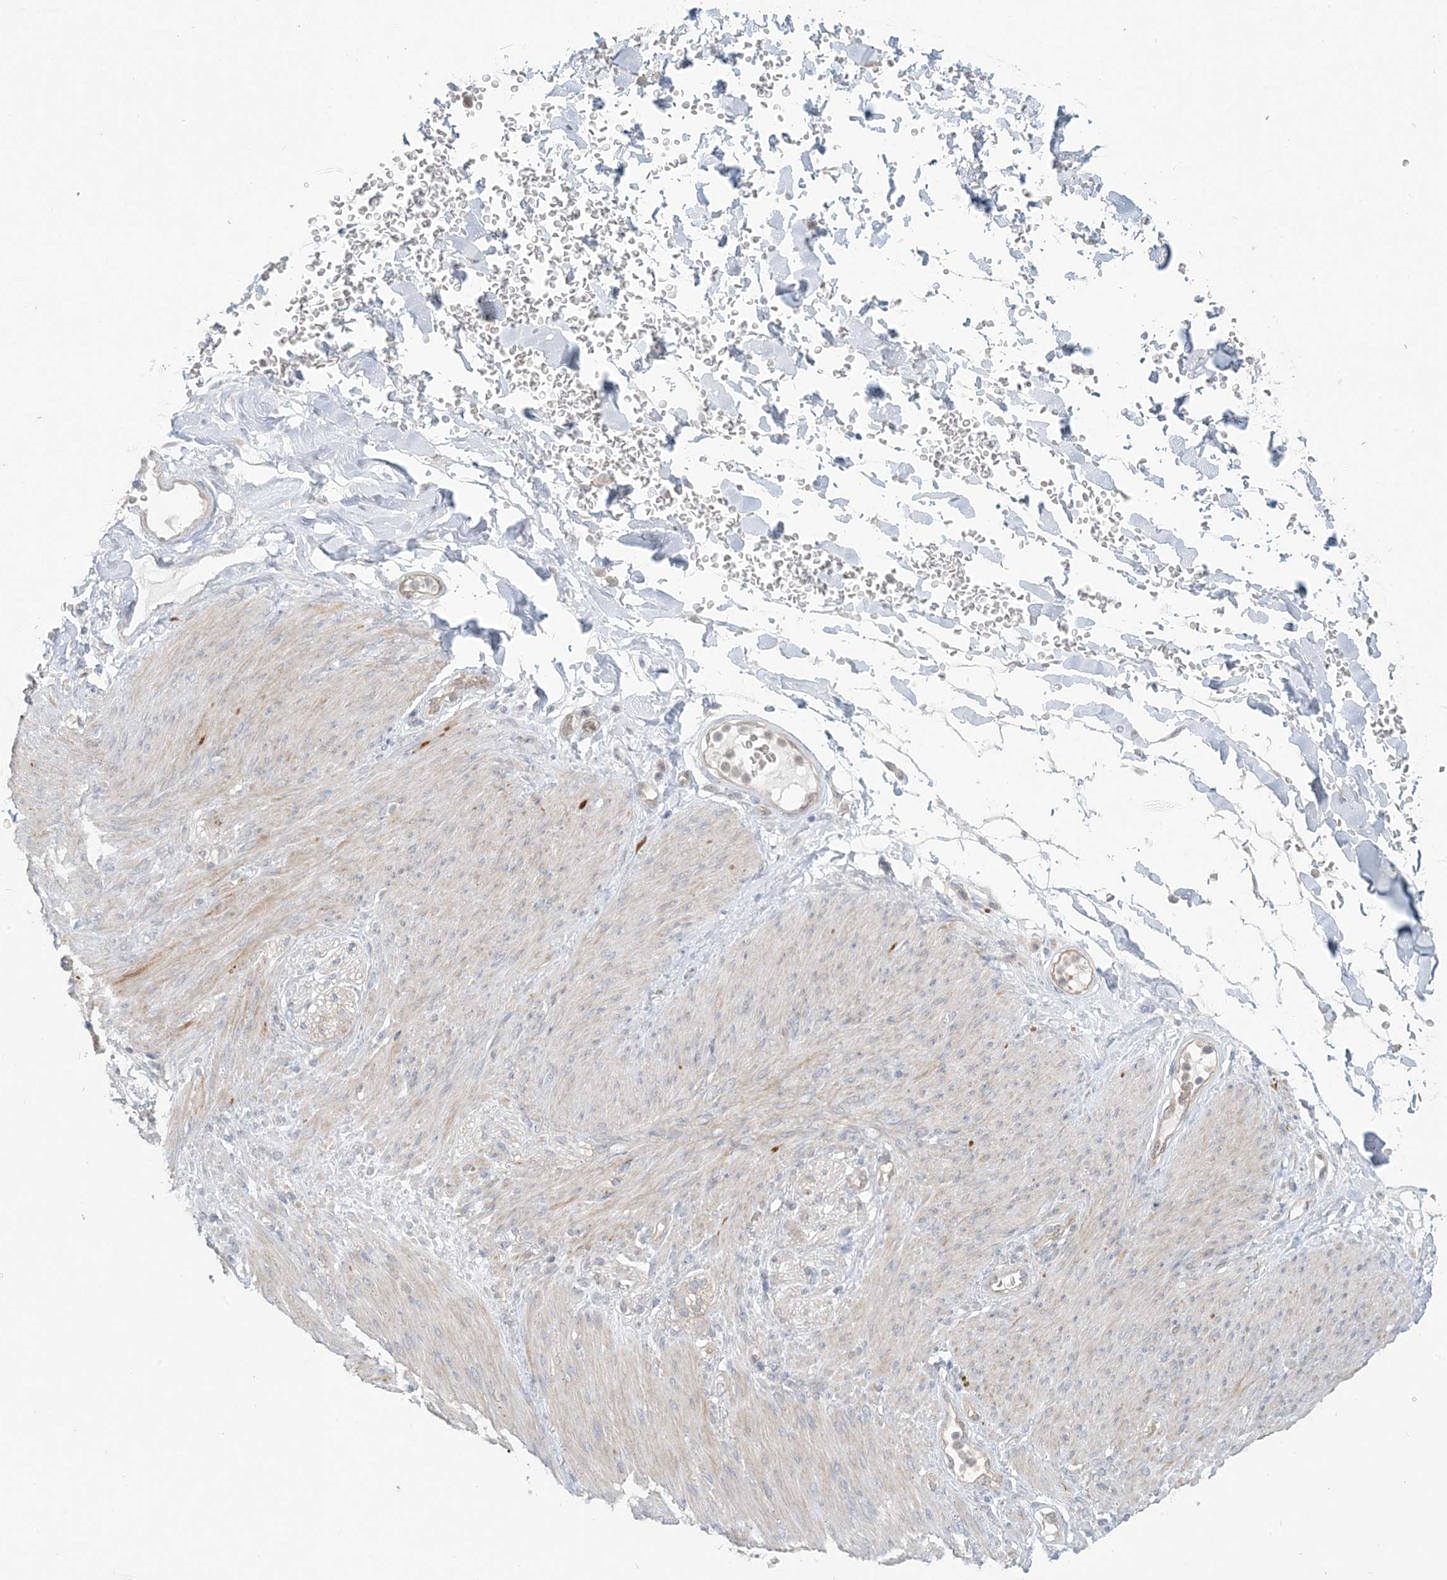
{"staining": {"intensity": "negative", "quantity": "none", "location": "none"}, "tissue": "adipose tissue", "cell_type": "Adipocytes", "image_type": "normal", "snomed": [{"axis": "morphology", "description": "Normal tissue, NOS"}, {"axis": "topography", "description": "Colon"}, {"axis": "topography", "description": "Peripheral nerve tissue"}], "caption": "Histopathology image shows no protein positivity in adipocytes of normal adipose tissue. Nuclei are stained in blue.", "gene": "NRBP2", "patient": {"sex": "female", "age": 61}}